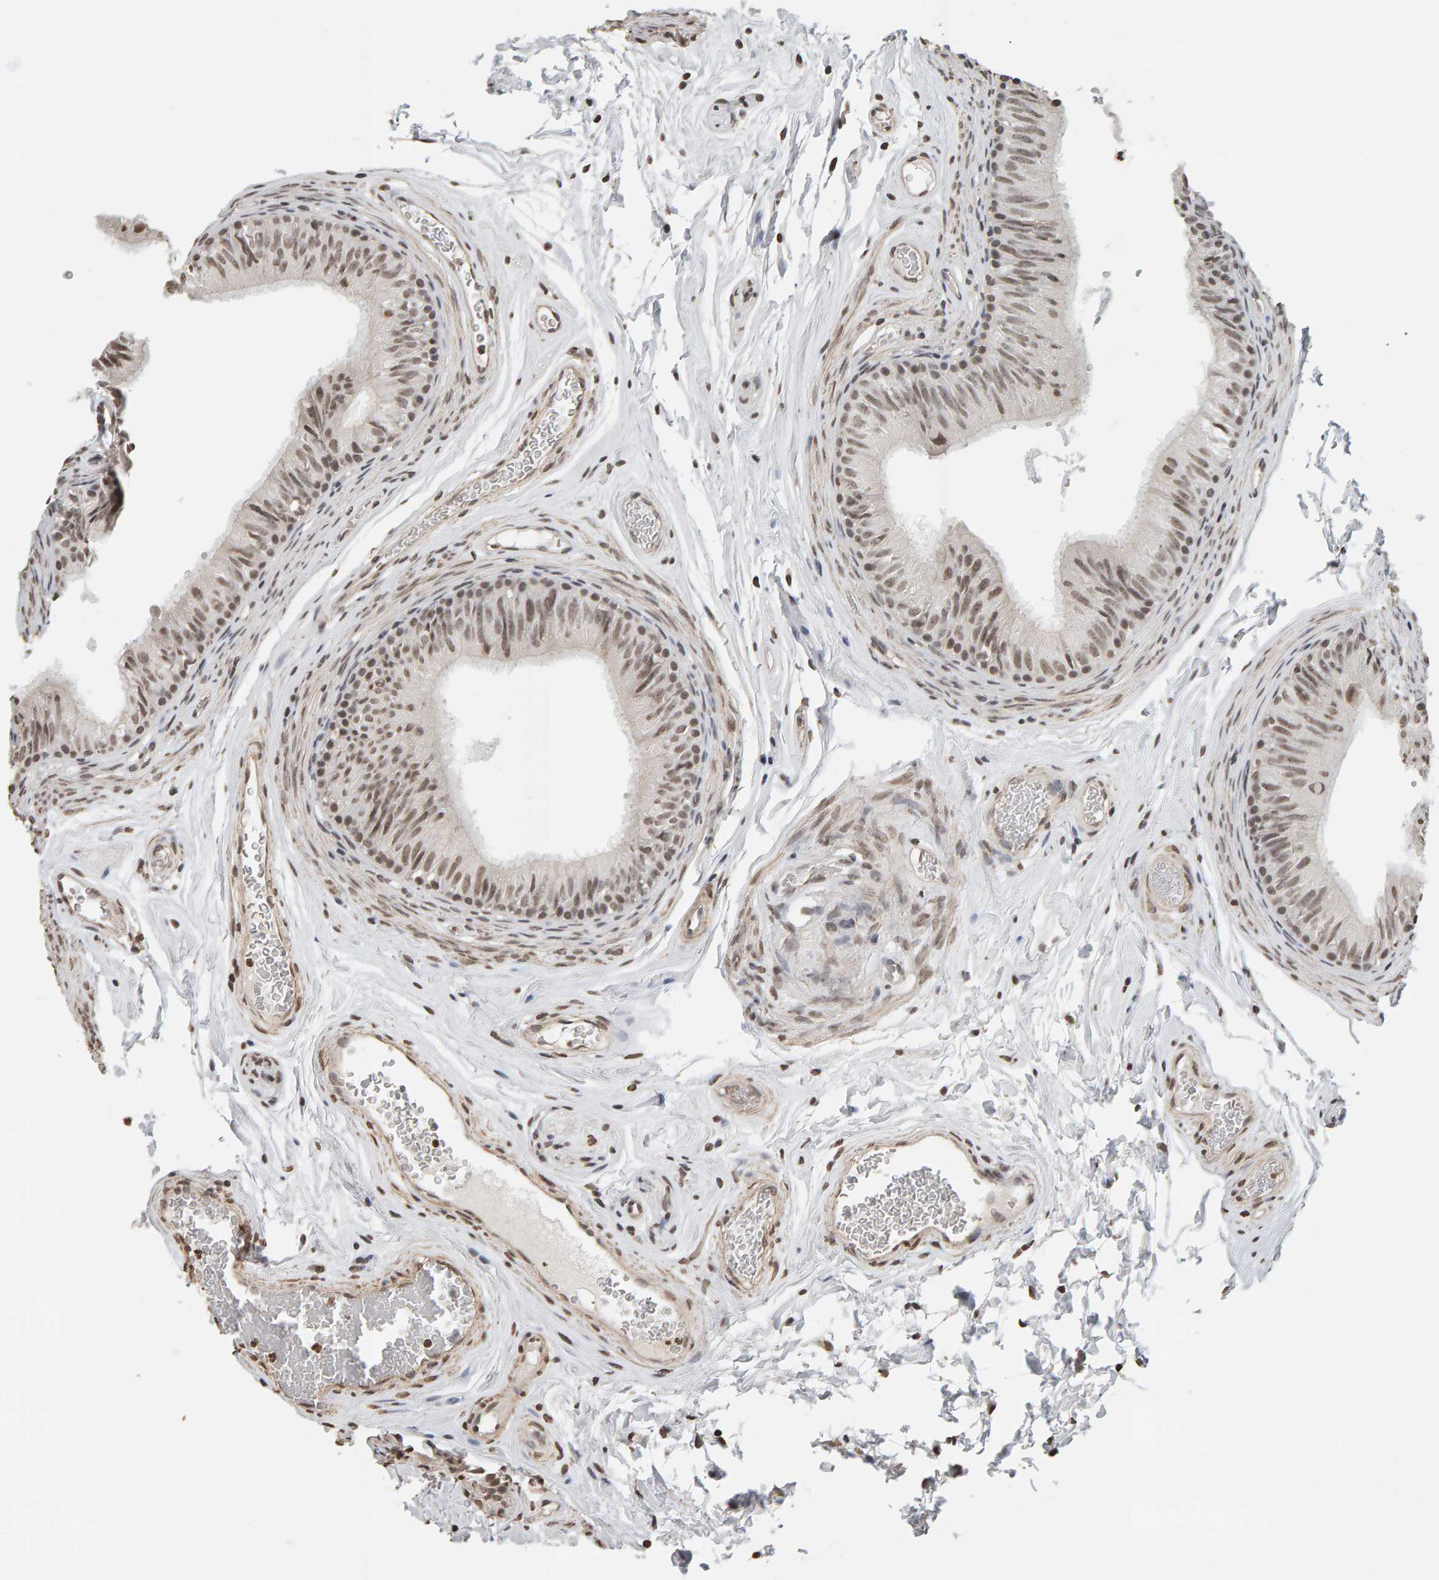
{"staining": {"intensity": "moderate", "quantity": "25%-75%", "location": "nuclear"}, "tissue": "epididymis", "cell_type": "Glandular cells", "image_type": "normal", "snomed": [{"axis": "morphology", "description": "Normal tissue, NOS"}, {"axis": "topography", "description": "Epididymis"}], "caption": "A photomicrograph of human epididymis stained for a protein exhibits moderate nuclear brown staining in glandular cells. (brown staining indicates protein expression, while blue staining denotes nuclei).", "gene": "AFF4", "patient": {"sex": "male", "age": 36}}